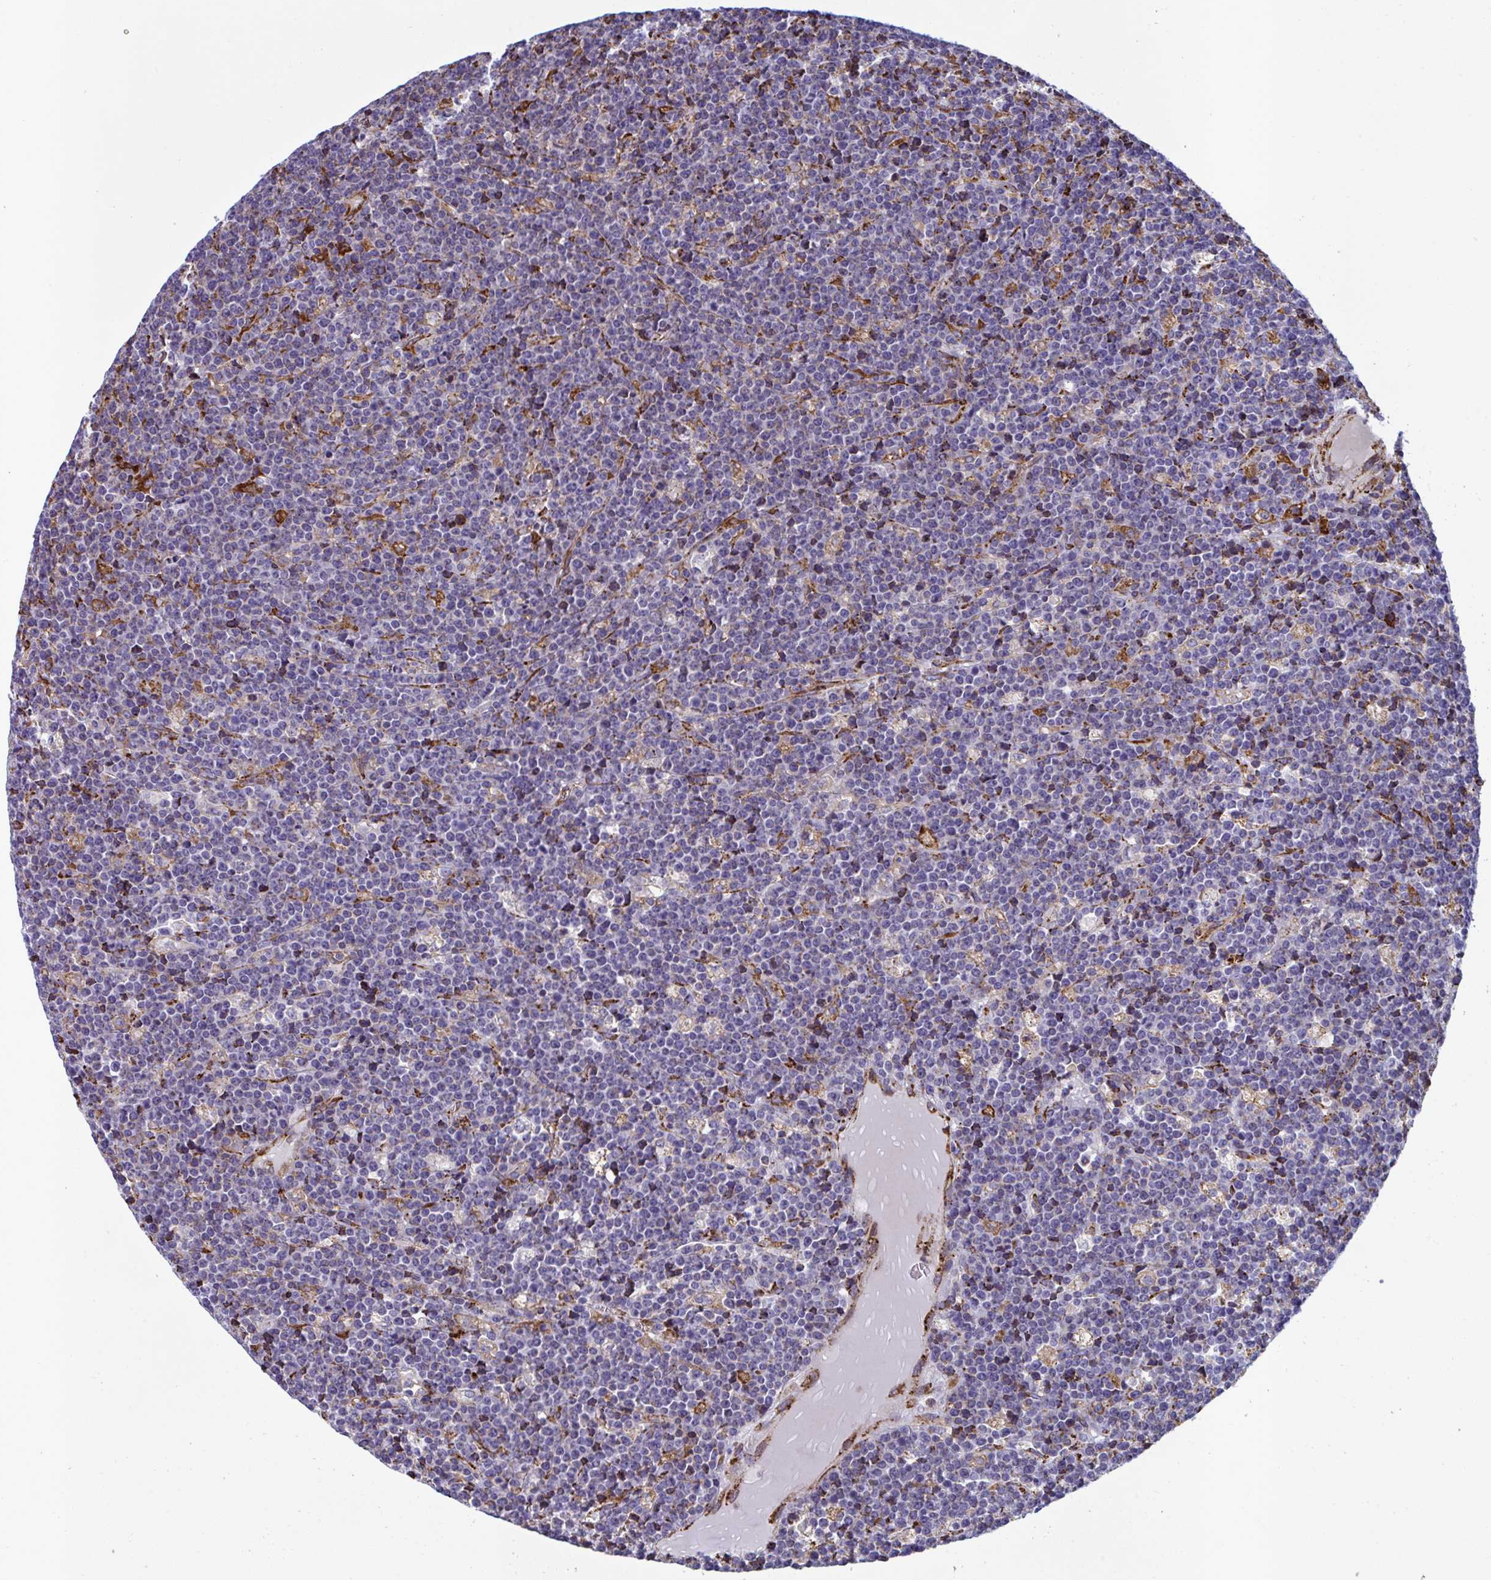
{"staining": {"intensity": "negative", "quantity": "none", "location": "none"}, "tissue": "lymphoma", "cell_type": "Tumor cells", "image_type": "cancer", "snomed": [{"axis": "morphology", "description": "Malignant lymphoma, non-Hodgkin's type, High grade"}, {"axis": "topography", "description": "Ovary"}], "caption": "Malignant lymphoma, non-Hodgkin's type (high-grade) was stained to show a protein in brown. There is no significant expression in tumor cells.", "gene": "PEAK3", "patient": {"sex": "female", "age": 56}}